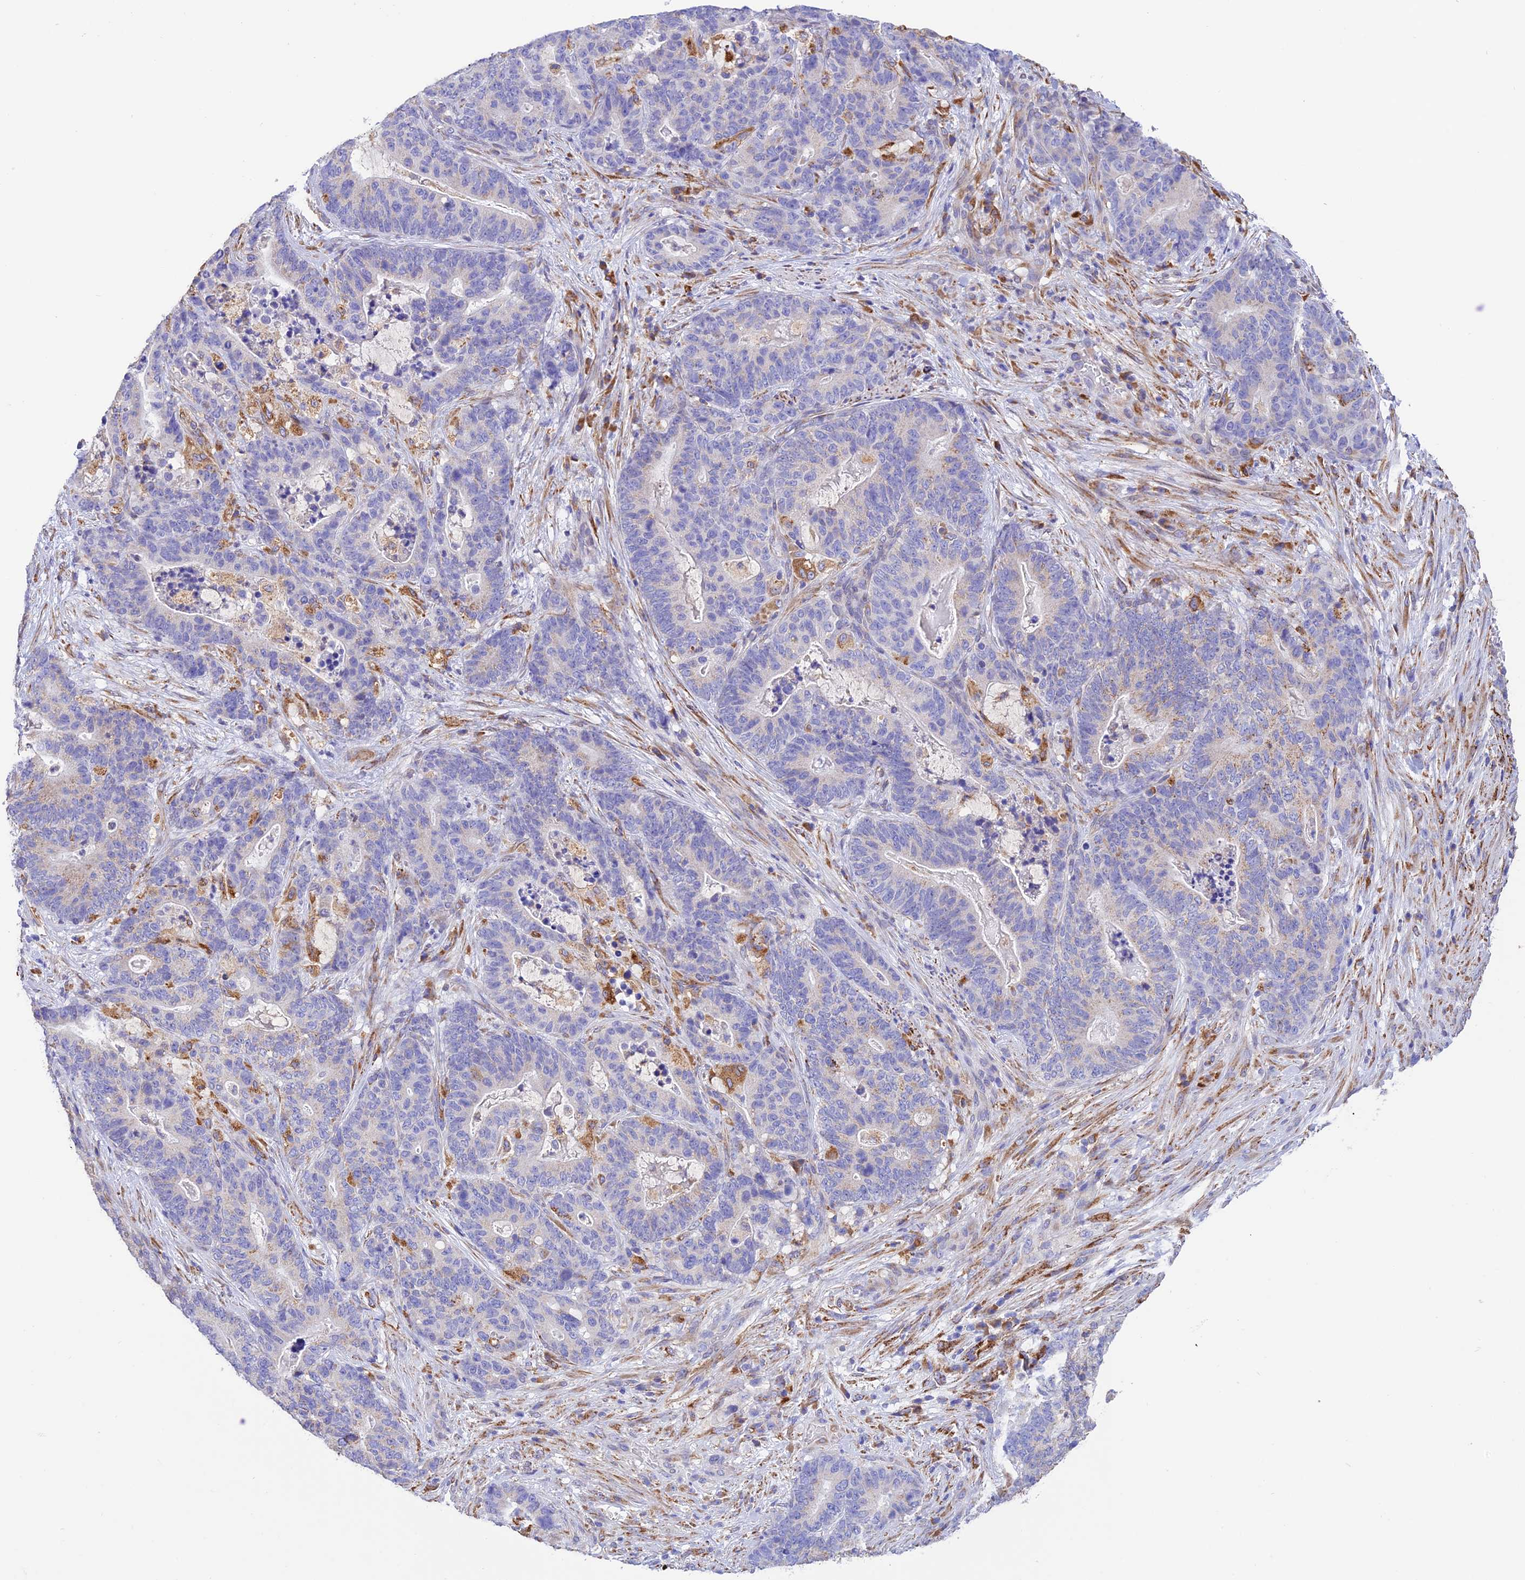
{"staining": {"intensity": "negative", "quantity": "none", "location": "none"}, "tissue": "stomach cancer", "cell_type": "Tumor cells", "image_type": "cancer", "snomed": [{"axis": "morphology", "description": "Normal tissue, NOS"}, {"axis": "morphology", "description": "Adenocarcinoma, NOS"}, {"axis": "topography", "description": "Stomach"}], "caption": "Tumor cells show no significant protein staining in stomach cancer. The staining was performed using DAB (3,3'-diaminobenzidine) to visualize the protein expression in brown, while the nuclei were stained in blue with hematoxylin (Magnification: 20x).", "gene": "VKORC1", "patient": {"sex": "female", "age": 64}}